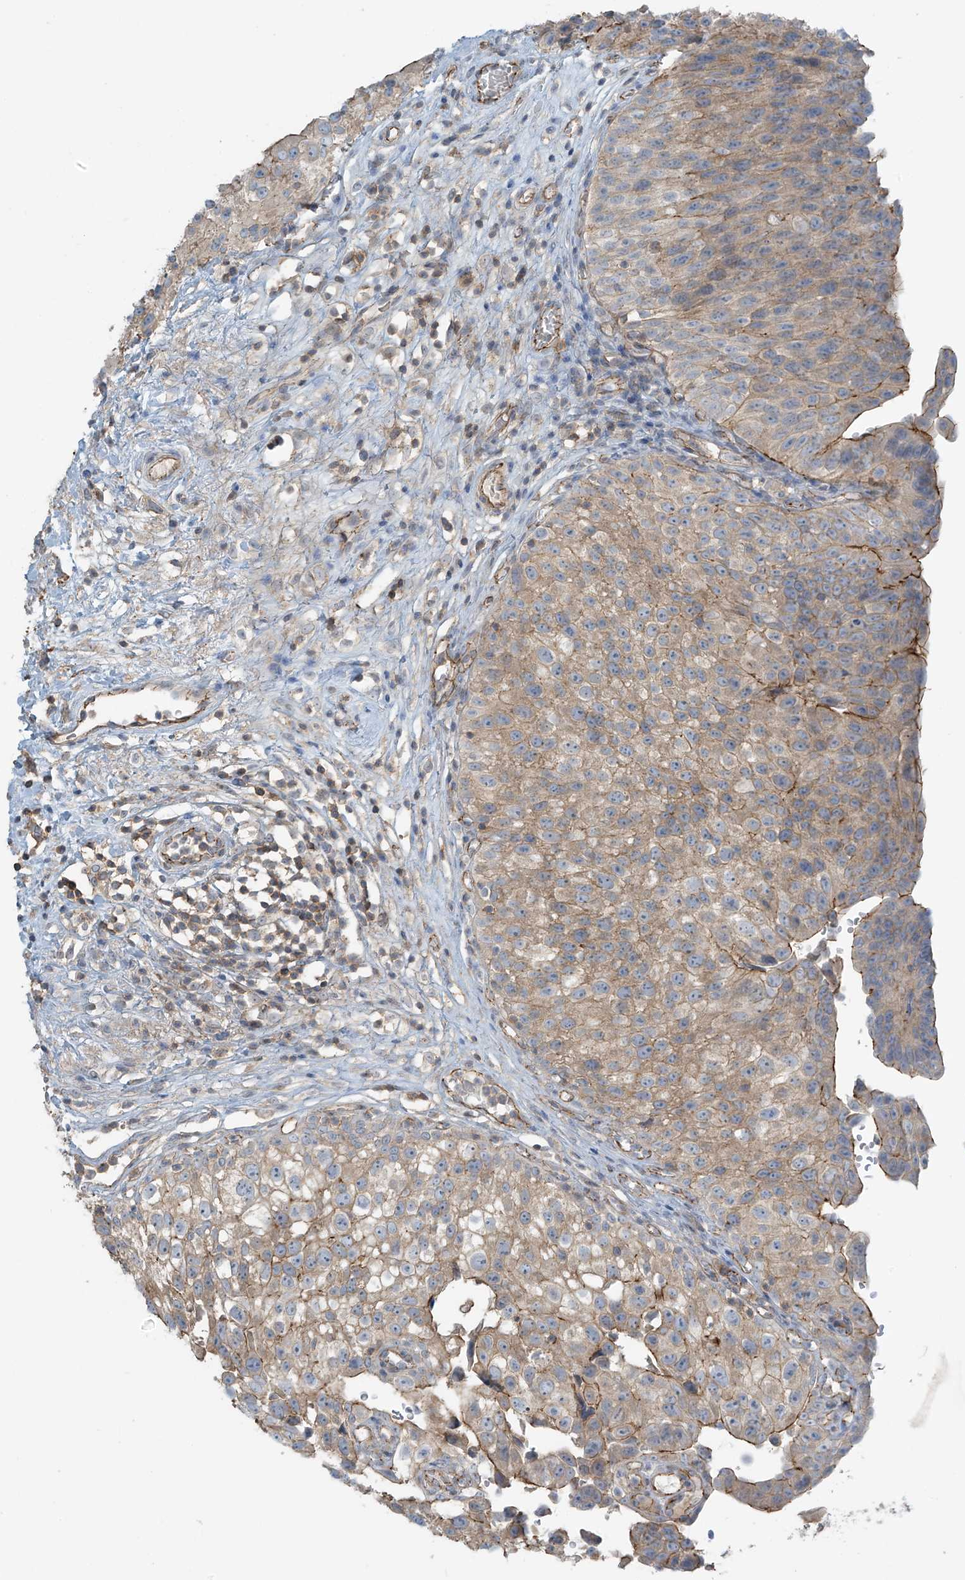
{"staining": {"intensity": "moderate", "quantity": "25%-75%", "location": "cytoplasmic/membranous"}, "tissue": "urinary bladder", "cell_type": "Urothelial cells", "image_type": "normal", "snomed": [{"axis": "morphology", "description": "Normal tissue, NOS"}, {"axis": "topography", "description": "Urinary bladder"}], "caption": "The immunohistochemical stain highlights moderate cytoplasmic/membranous staining in urothelial cells of unremarkable urinary bladder. The protein is stained brown, and the nuclei are stained in blue (DAB IHC with brightfield microscopy, high magnification).", "gene": "SLC9A2", "patient": {"sex": "male", "age": 51}}